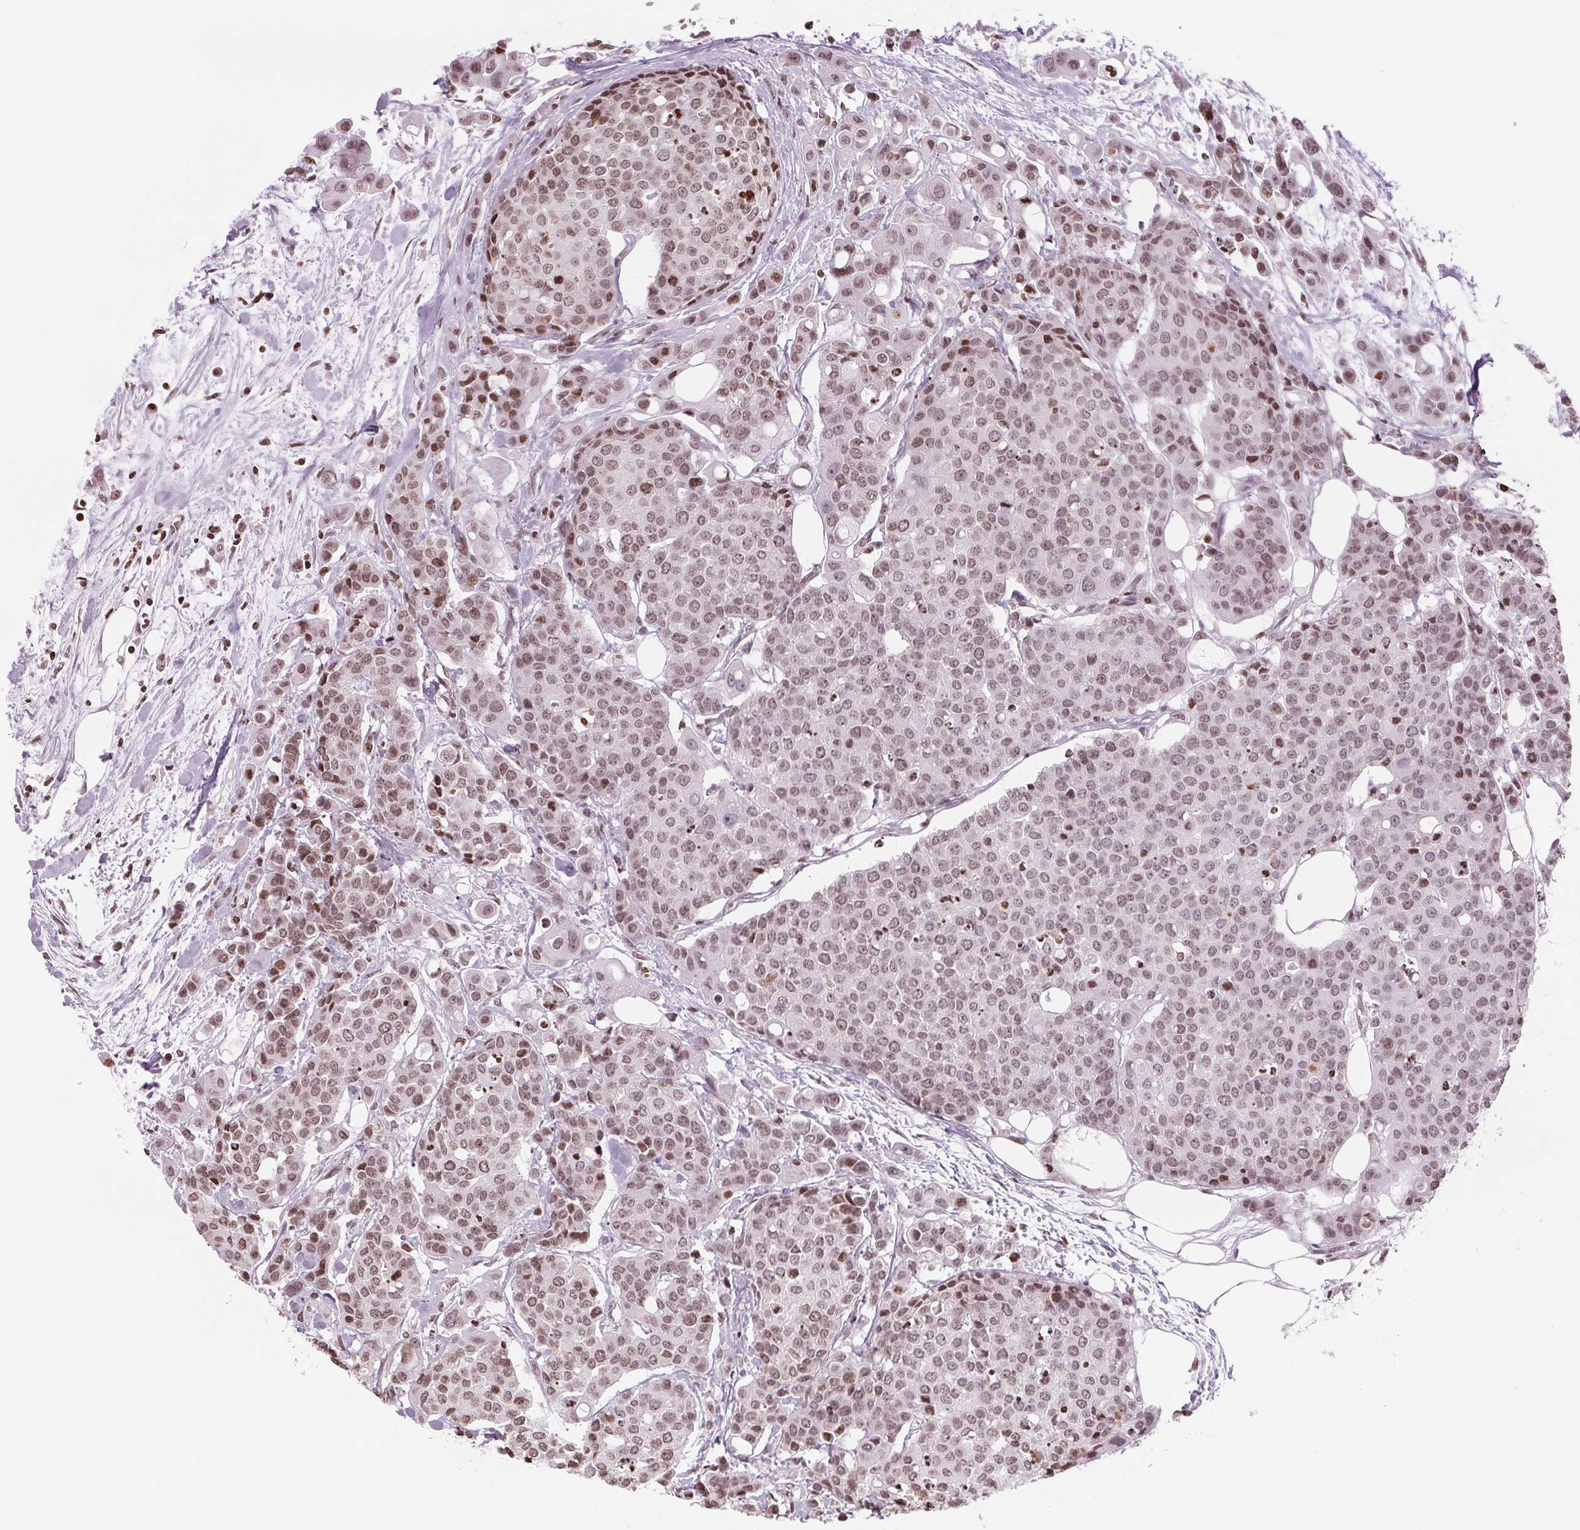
{"staining": {"intensity": "weak", "quantity": ">75%", "location": "nuclear"}, "tissue": "carcinoid", "cell_type": "Tumor cells", "image_type": "cancer", "snomed": [{"axis": "morphology", "description": "Carcinoid, malignant, NOS"}, {"axis": "topography", "description": "Colon"}], "caption": "Carcinoid stained with DAB (3,3'-diaminobenzidine) immunohistochemistry shows low levels of weak nuclear positivity in about >75% of tumor cells.", "gene": "SMIM12", "patient": {"sex": "male", "age": 81}}